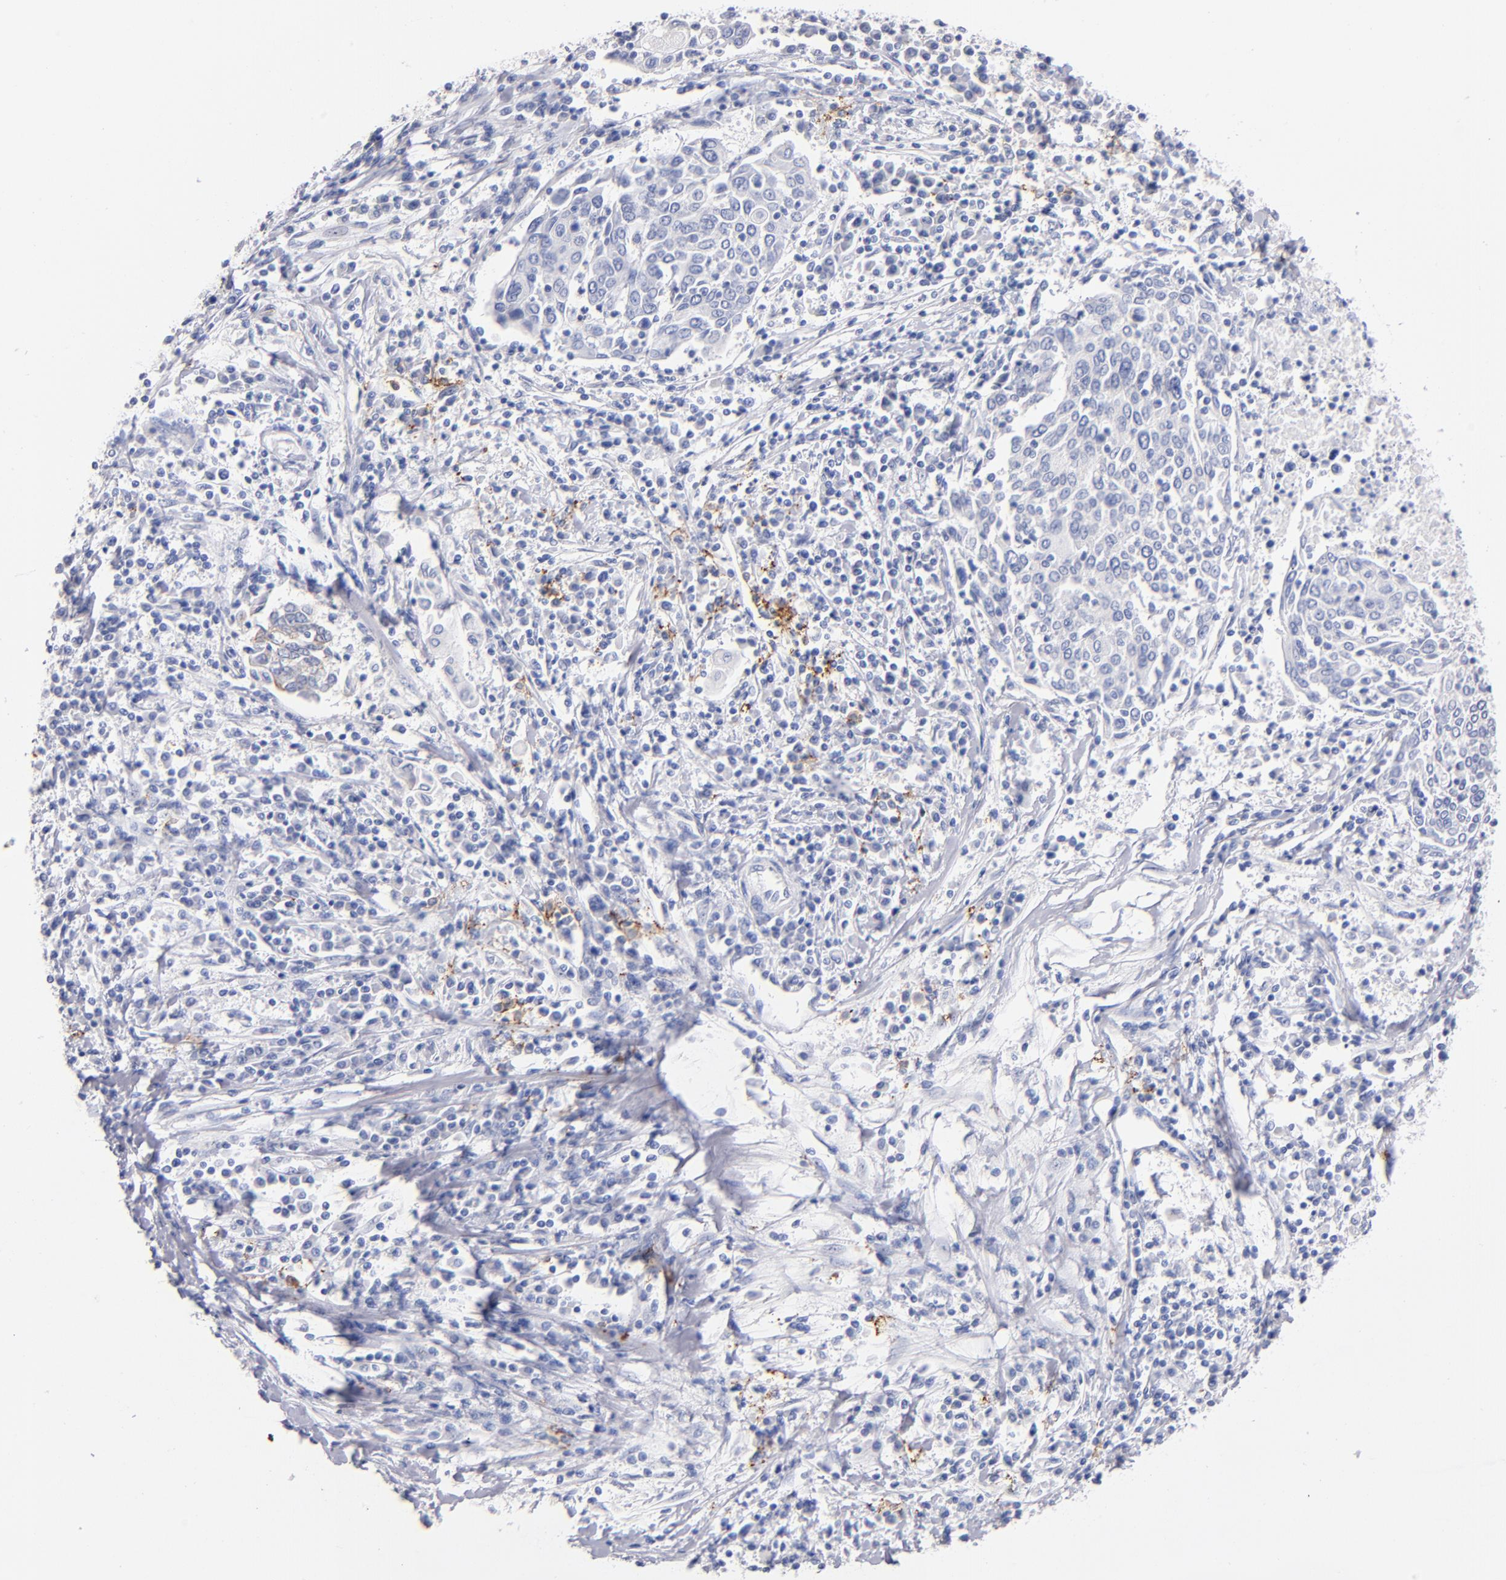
{"staining": {"intensity": "negative", "quantity": "none", "location": "none"}, "tissue": "cervical cancer", "cell_type": "Tumor cells", "image_type": "cancer", "snomed": [{"axis": "morphology", "description": "Squamous cell carcinoma, NOS"}, {"axis": "topography", "description": "Cervix"}], "caption": "Tumor cells show no significant expression in squamous cell carcinoma (cervical).", "gene": "KIT", "patient": {"sex": "female", "age": 40}}